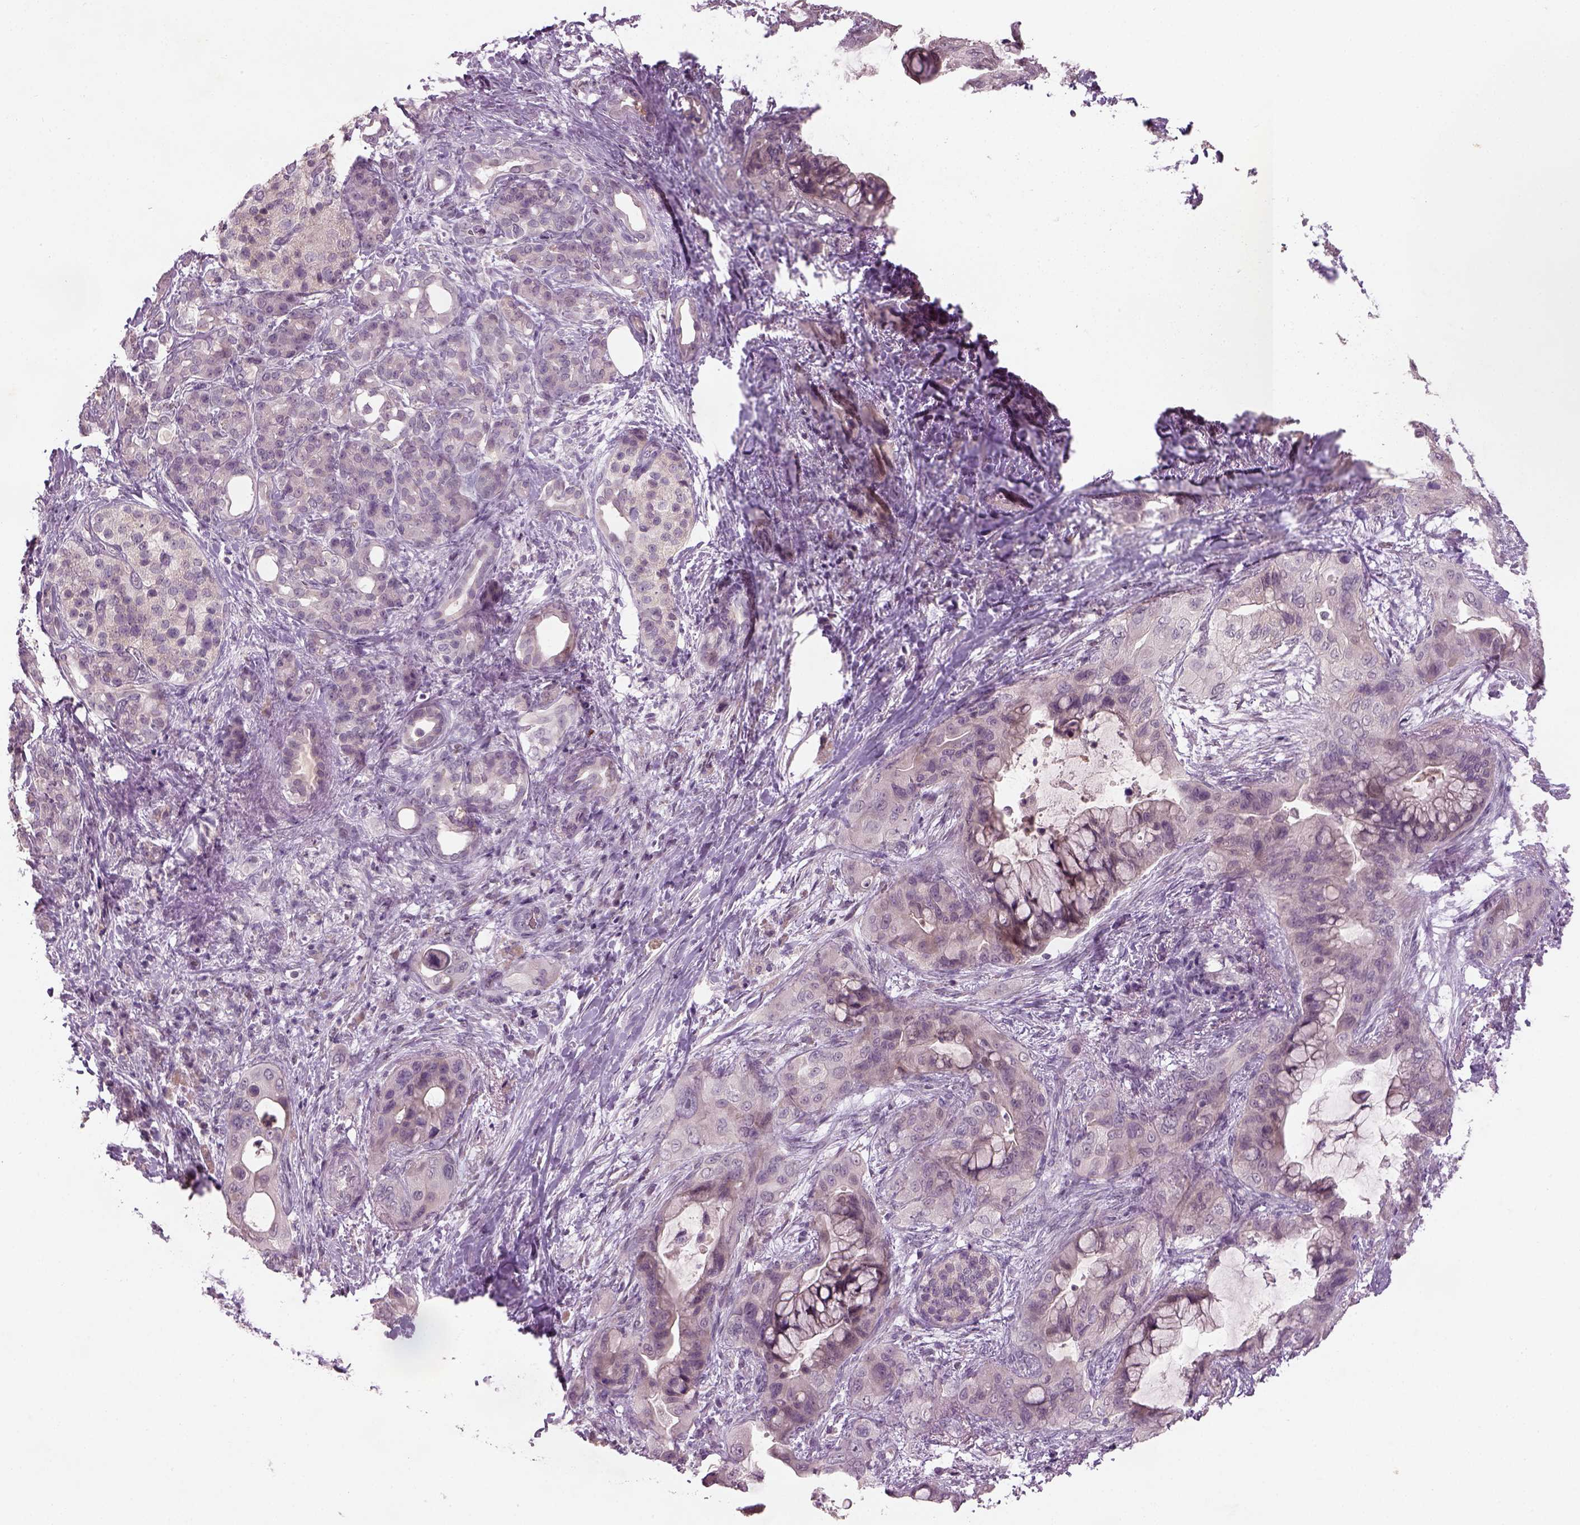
{"staining": {"intensity": "negative", "quantity": "none", "location": "none"}, "tissue": "pancreatic cancer", "cell_type": "Tumor cells", "image_type": "cancer", "snomed": [{"axis": "morphology", "description": "Adenocarcinoma, NOS"}, {"axis": "topography", "description": "Pancreas"}], "caption": "Human pancreatic cancer stained for a protein using immunohistochemistry exhibits no expression in tumor cells.", "gene": "GDNF", "patient": {"sex": "male", "age": 71}}